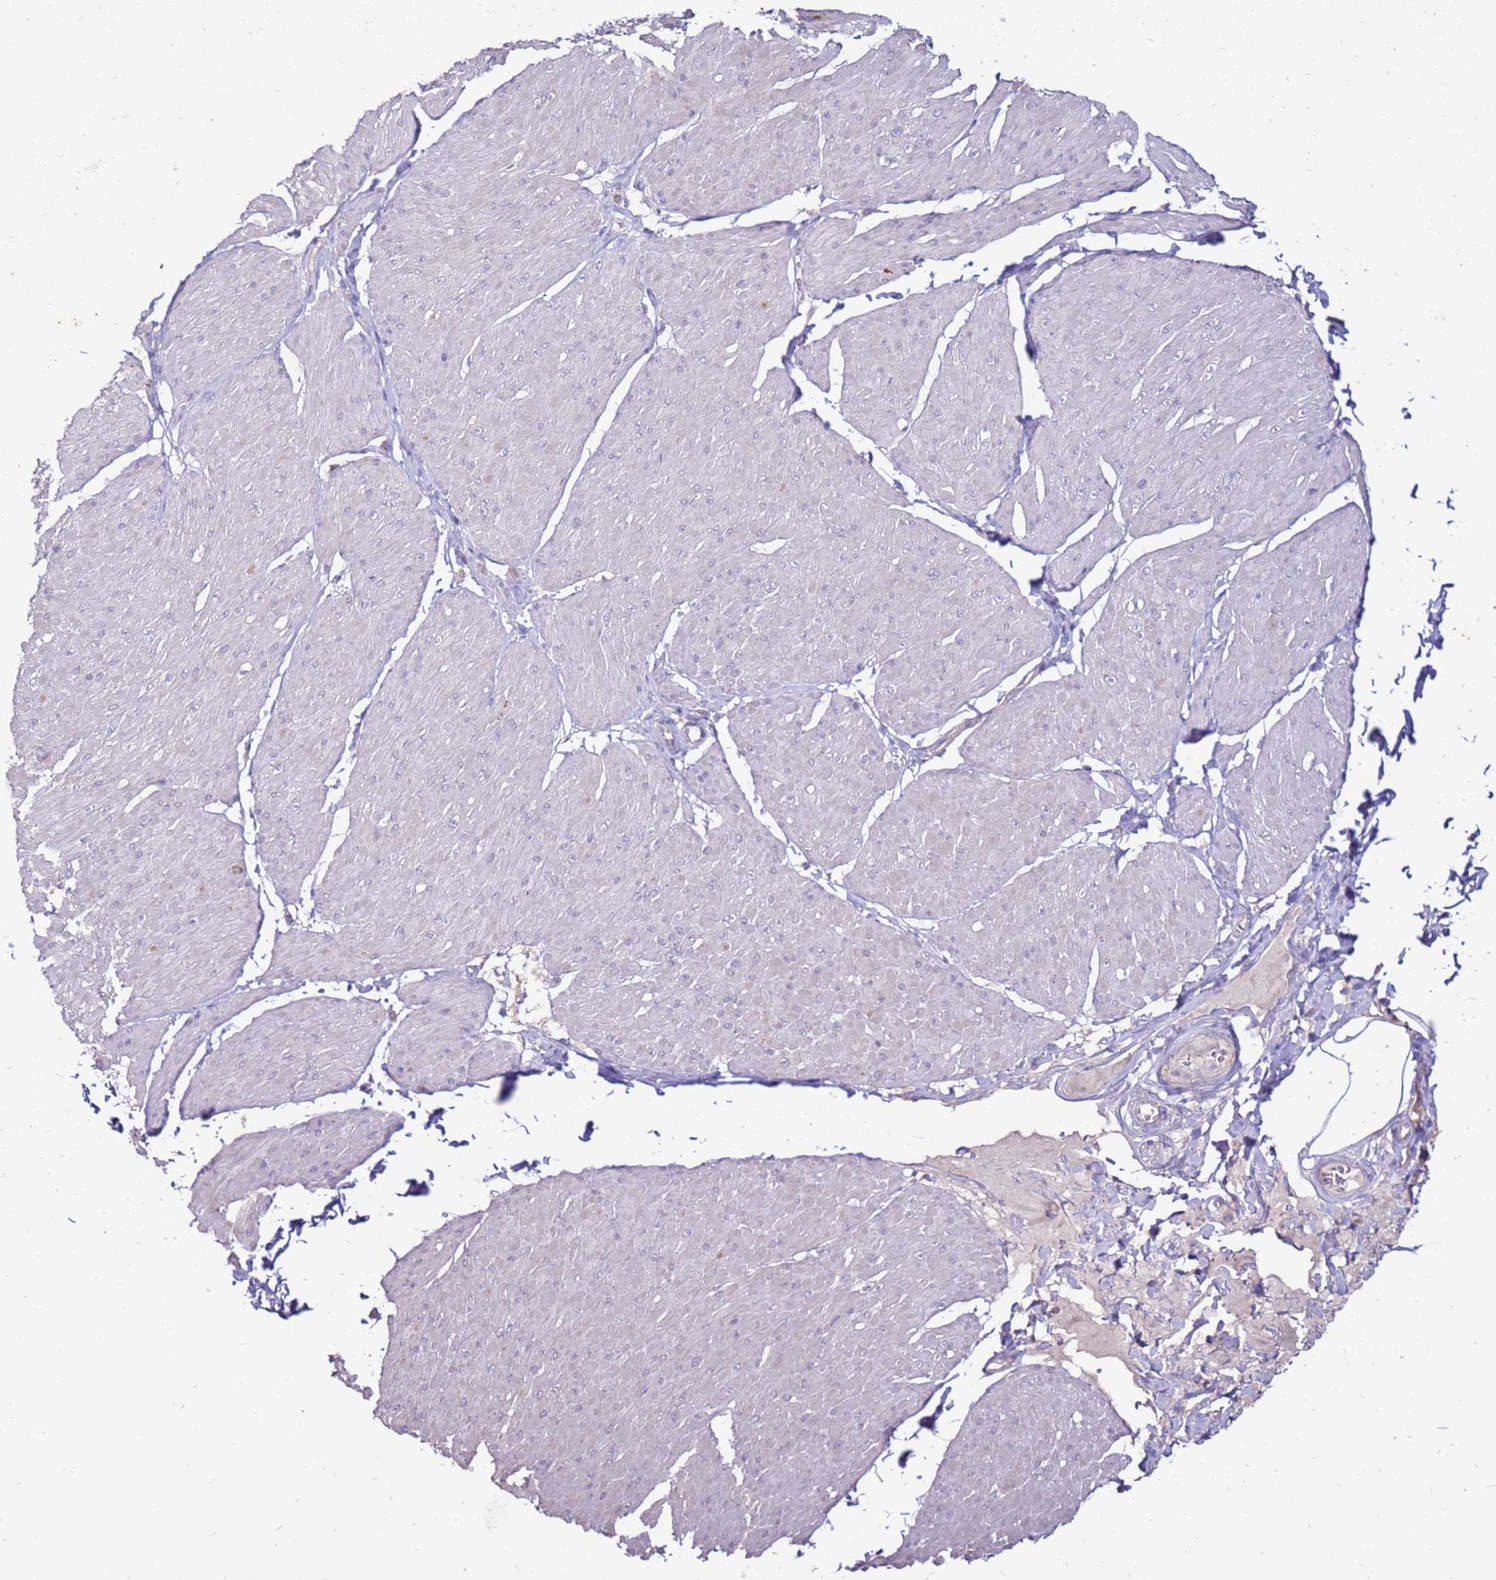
{"staining": {"intensity": "negative", "quantity": "none", "location": "none"}, "tissue": "smooth muscle", "cell_type": "Smooth muscle cells", "image_type": "normal", "snomed": [{"axis": "morphology", "description": "Urothelial carcinoma, High grade"}, {"axis": "topography", "description": "Urinary bladder"}], "caption": "IHC photomicrograph of benign smooth muscle stained for a protein (brown), which exhibits no expression in smooth muscle cells.", "gene": "TRAPPC4", "patient": {"sex": "male", "age": 46}}